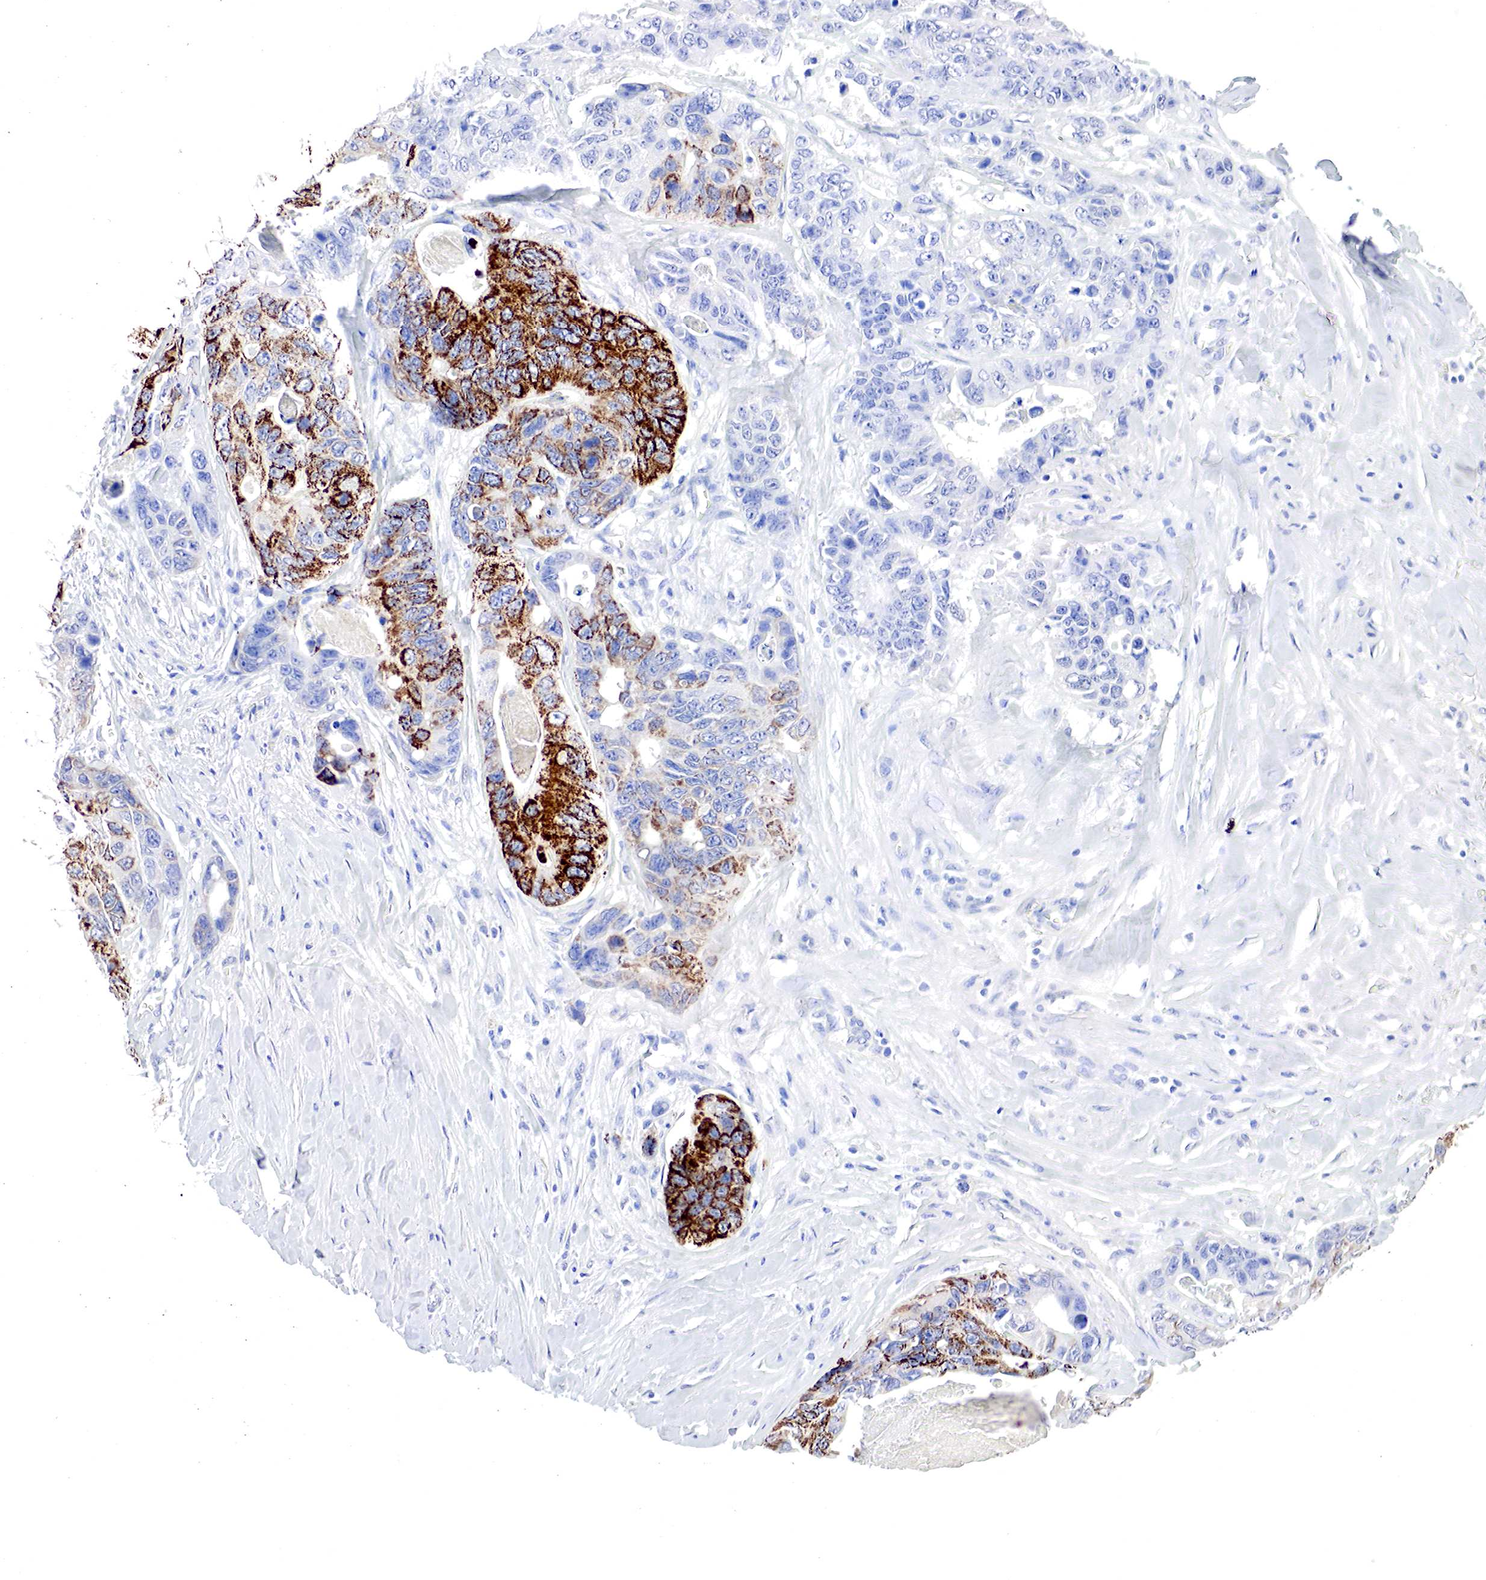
{"staining": {"intensity": "strong", "quantity": "<25%", "location": "cytoplasmic/membranous"}, "tissue": "colorectal cancer", "cell_type": "Tumor cells", "image_type": "cancer", "snomed": [{"axis": "morphology", "description": "Adenocarcinoma, NOS"}, {"axis": "topography", "description": "Colon"}], "caption": "Immunohistochemical staining of human colorectal cancer (adenocarcinoma) demonstrates medium levels of strong cytoplasmic/membranous staining in about <25% of tumor cells. Immunohistochemistry (ihc) stains the protein in brown and the nuclei are stained blue.", "gene": "OTC", "patient": {"sex": "female", "age": 86}}